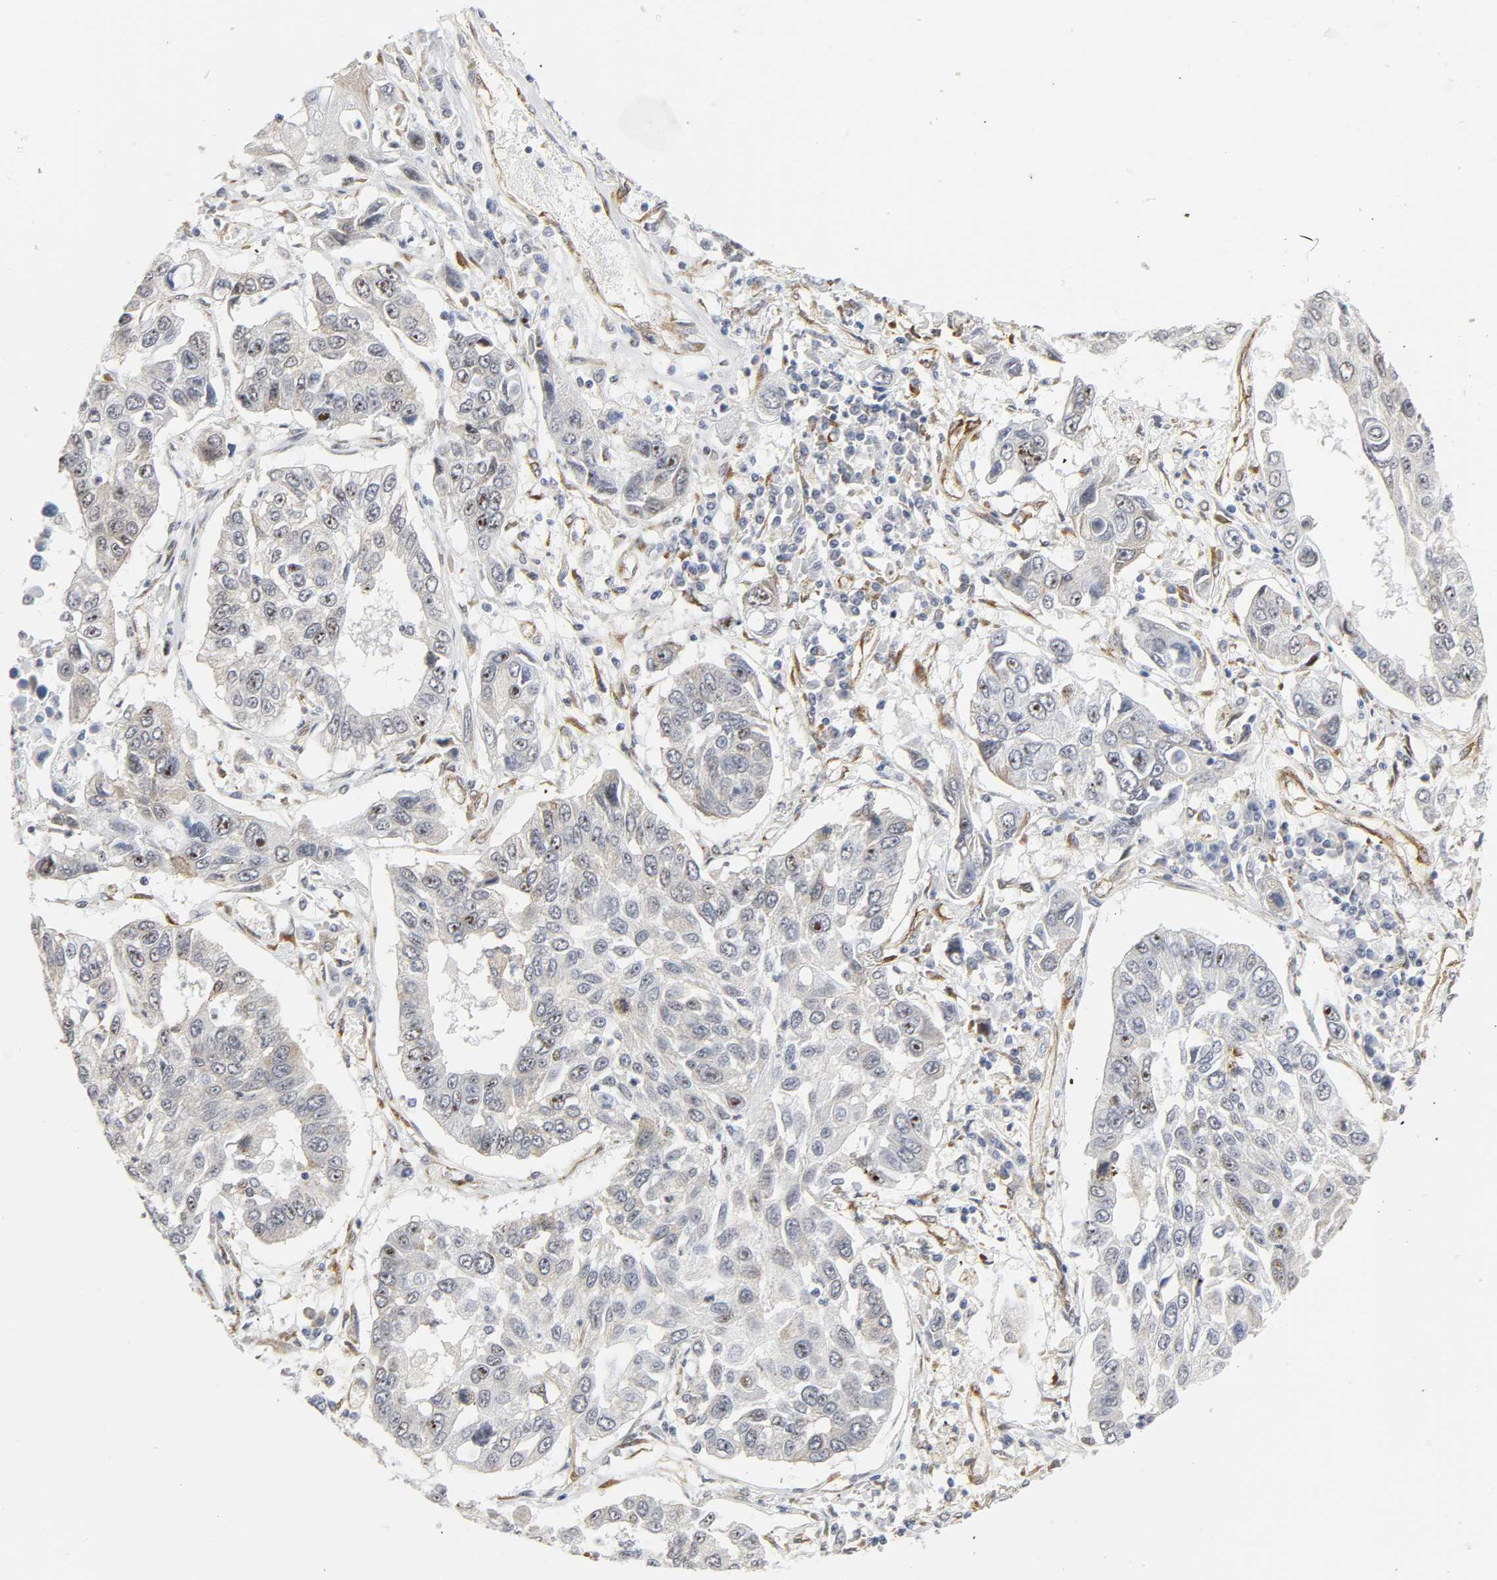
{"staining": {"intensity": "moderate", "quantity": "<25%", "location": "cytoplasmic/membranous"}, "tissue": "lung cancer", "cell_type": "Tumor cells", "image_type": "cancer", "snomed": [{"axis": "morphology", "description": "Squamous cell carcinoma, NOS"}, {"axis": "topography", "description": "Lung"}], "caption": "IHC micrograph of lung squamous cell carcinoma stained for a protein (brown), which demonstrates low levels of moderate cytoplasmic/membranous expression in about <25% of tumor cells.", "gene": "DOCK1", "patient": {"sex": "male", "age": 71}}